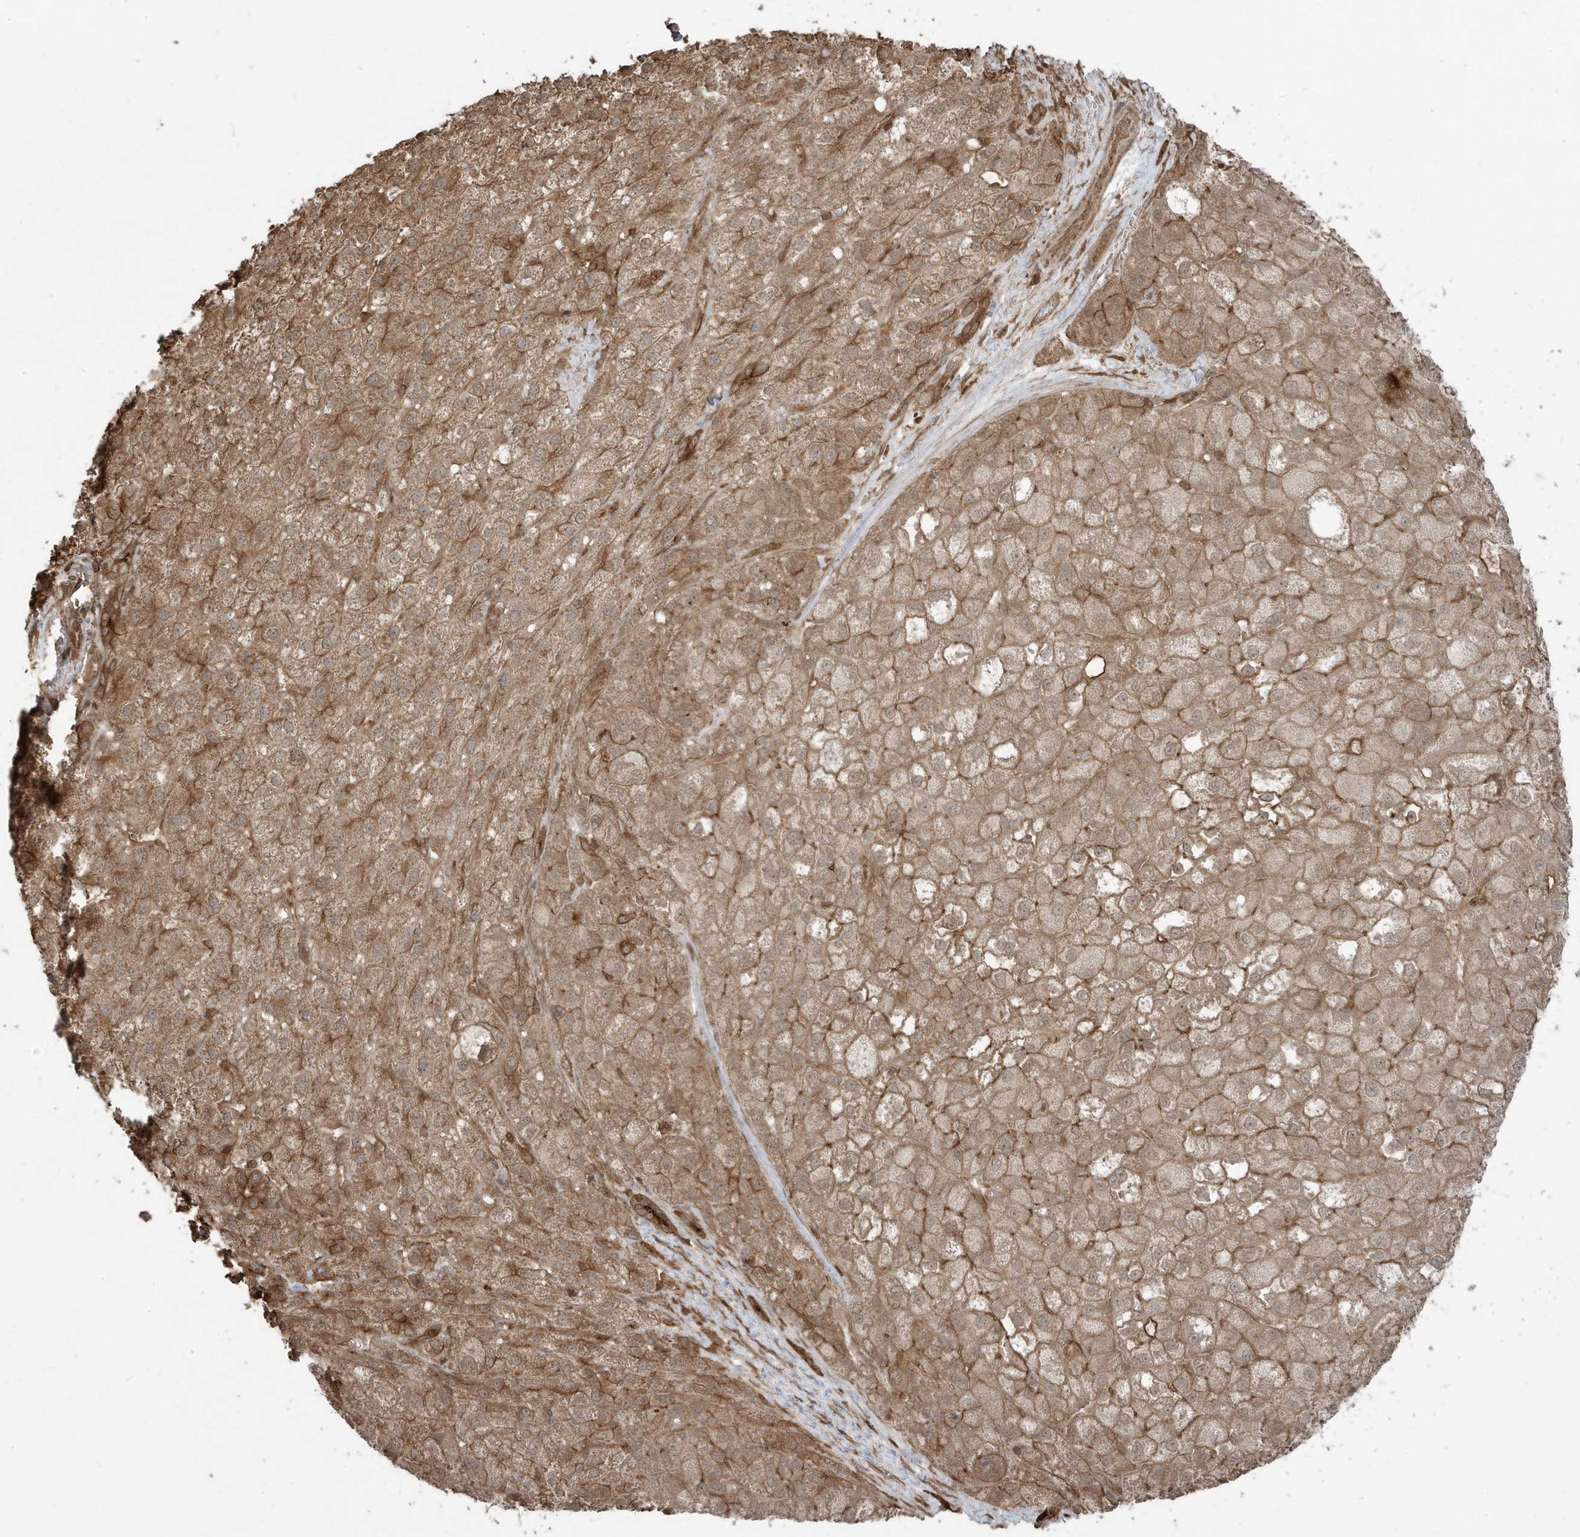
{"staining": {"intensity": "moderate", "quantity": ">75%", "location": "cytoplasmic/membranous"}, "tissue": "liver cancer", "cell_type": "Tumor cells", "image_type": "cancer", "snomed": [{"axis": "morphology", "description": "Carcinoma, Hepatocellular, NOS"}, {"axis": "topography", "description": "Liver"}], "caption": "Immunohistochemistry image of human hepatocellular carcinoma (liver) stained for a protein (brown), which exhibits medium levels of moderate cytoplasmic/membranous staining in approximately >75% of tumor cells.", "gene": "ASAP1", "patient": {"sex": "male", "age": 57}}